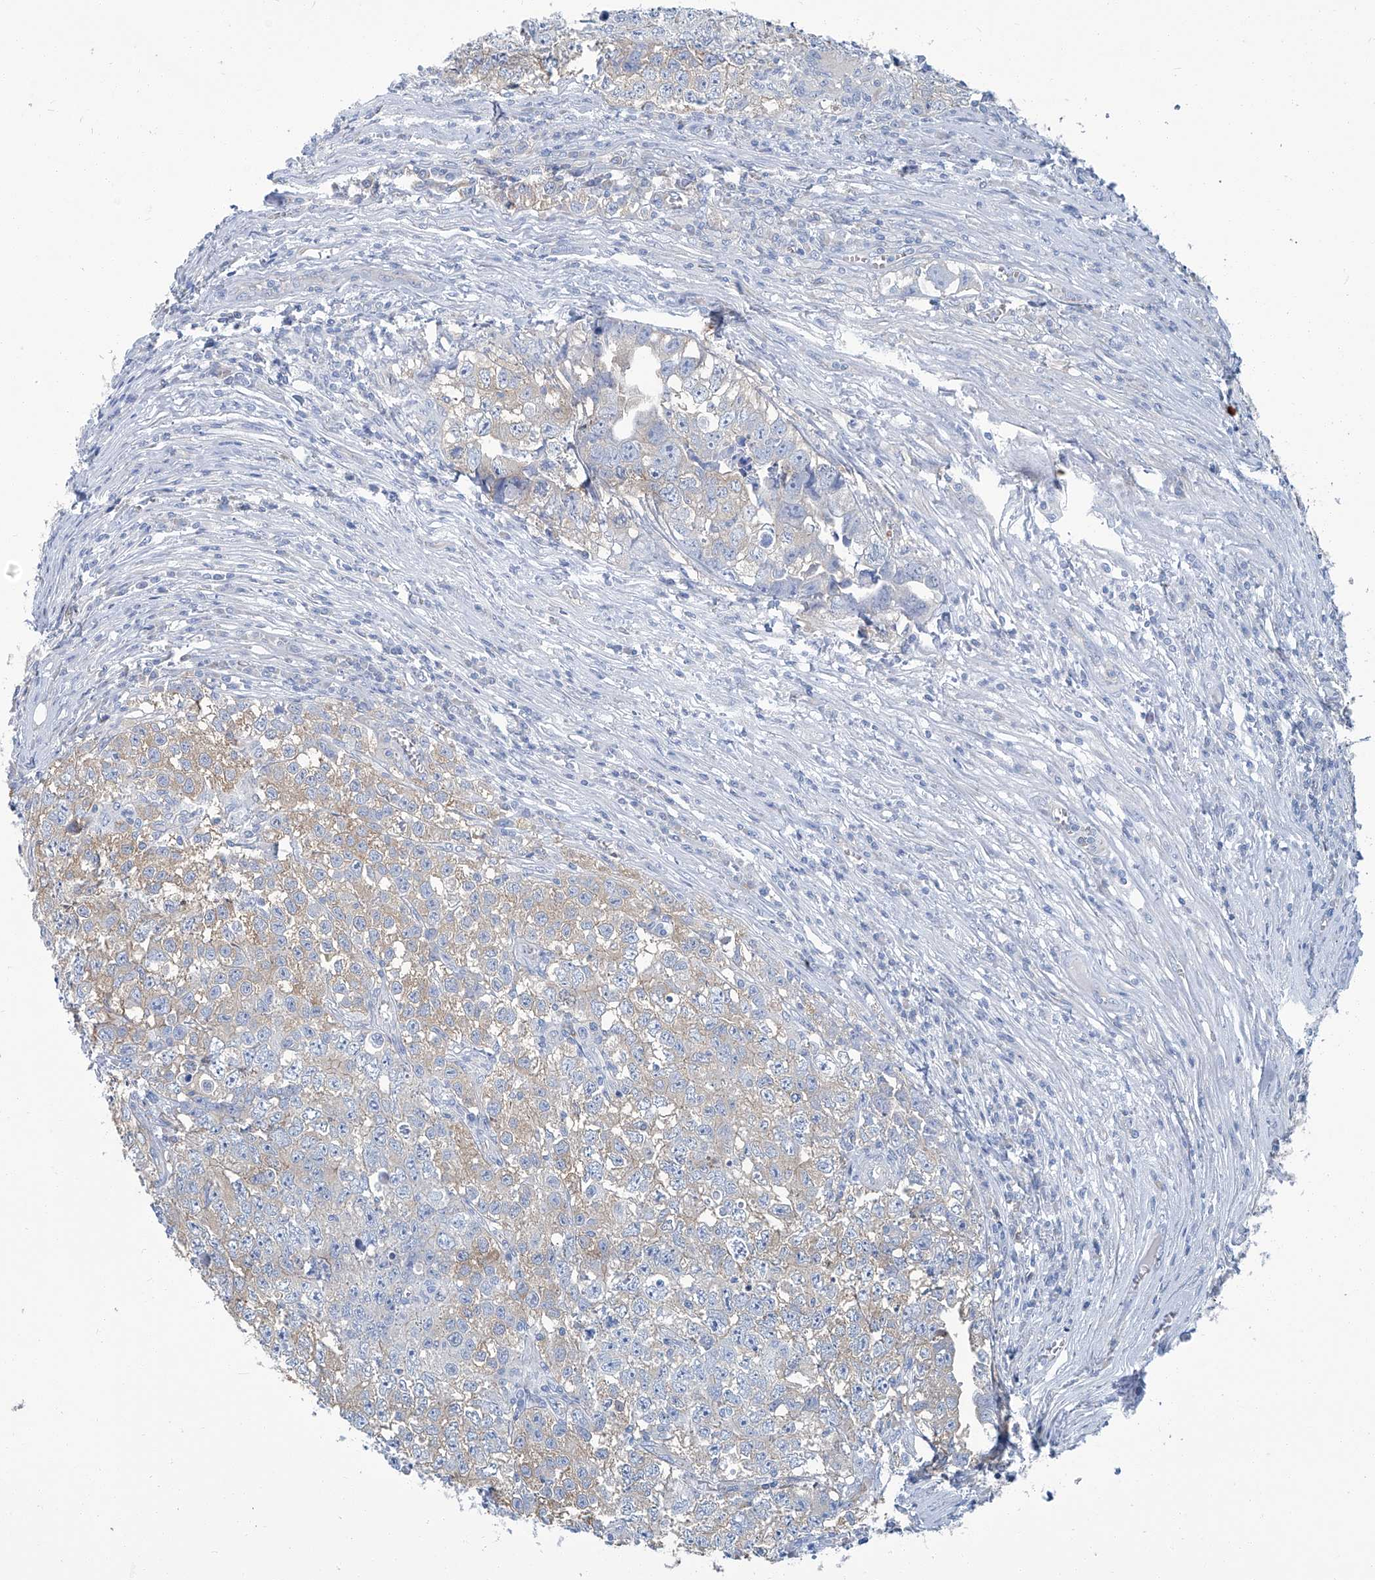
{"staining": {"intensity": "weak", "quantity": ">75%", "location": "cytoplasmic/membranous"}, "tissue": "testis cancer", "cell_type": "Tumor cells", "image_type": "cancer", "snomed": [{"axis": "morphology", "description": "Seminoma, NOS"}, {"axis": "morphology", "description": "Carcinoma, Embryonal, NOS"}, {"axis": "topography", "description": "Testis"}], "caption": "DAB immunohistochemical staining of human testis seminoma displays weak cytoplasmic/membranous protein staining in about >75% of tumor cells.", "gene": "PFKL", "patient": {"sex": "male", "age": 43}}